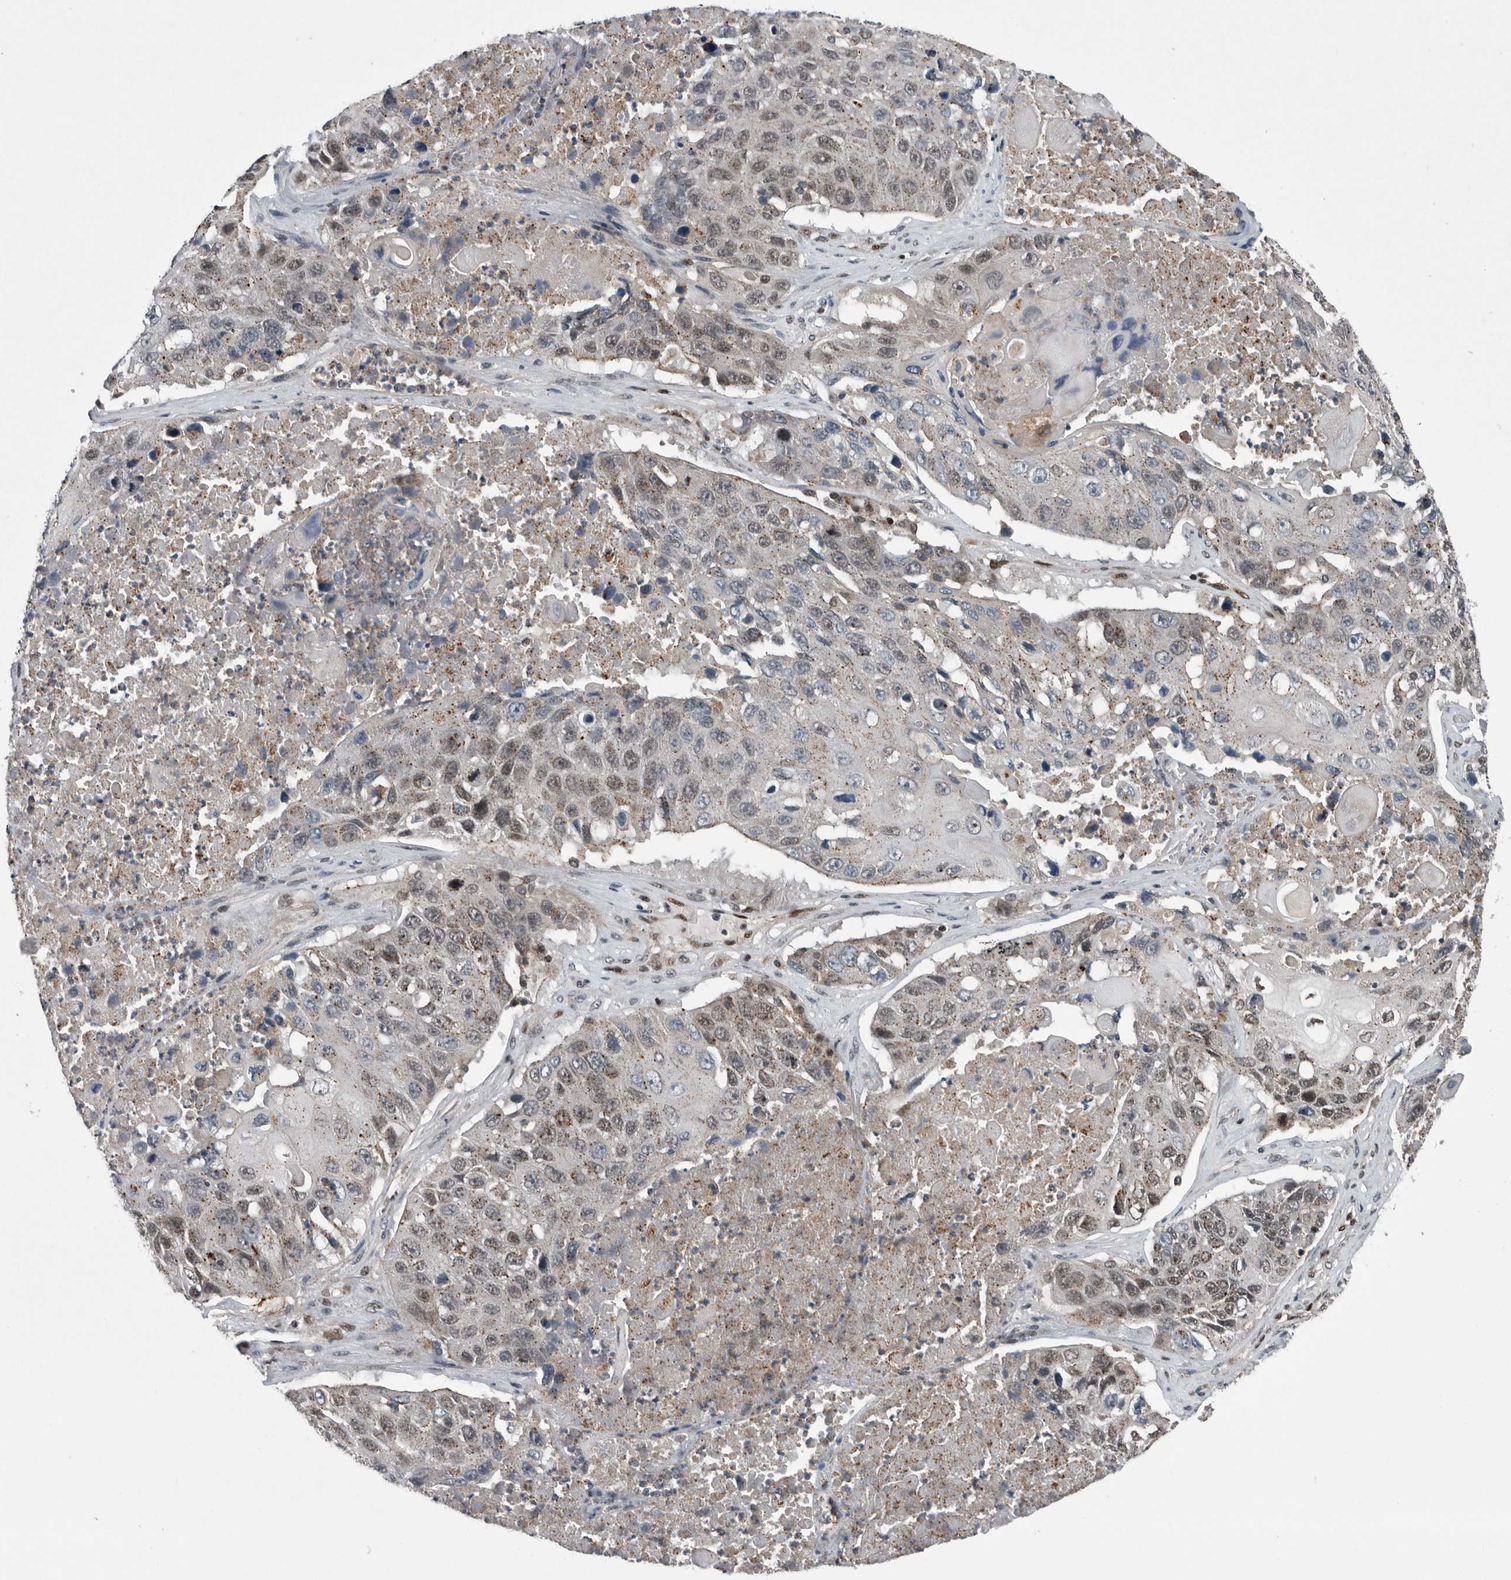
{"staining": {"intensity": "moderate", "quantity": ">75%", "location": "nuclear"}, "tissue": "lung cancer", "cell_type": "Tumor cells", "image_type": "cancer", "snomed": [{"axis": "morphology", "description": "Squamous cell carcinoma, NOS"}, {"axis": "topography", "description": "Lung"}], "caption": "About >75% of tumor cells in squamous cell carcinoma (lung) reveal moderate nuclear protein staining as visualized by brown immunohistochemical staining.", "gene": "SENP7", "patient": {"sex": "male", "age": 61}}